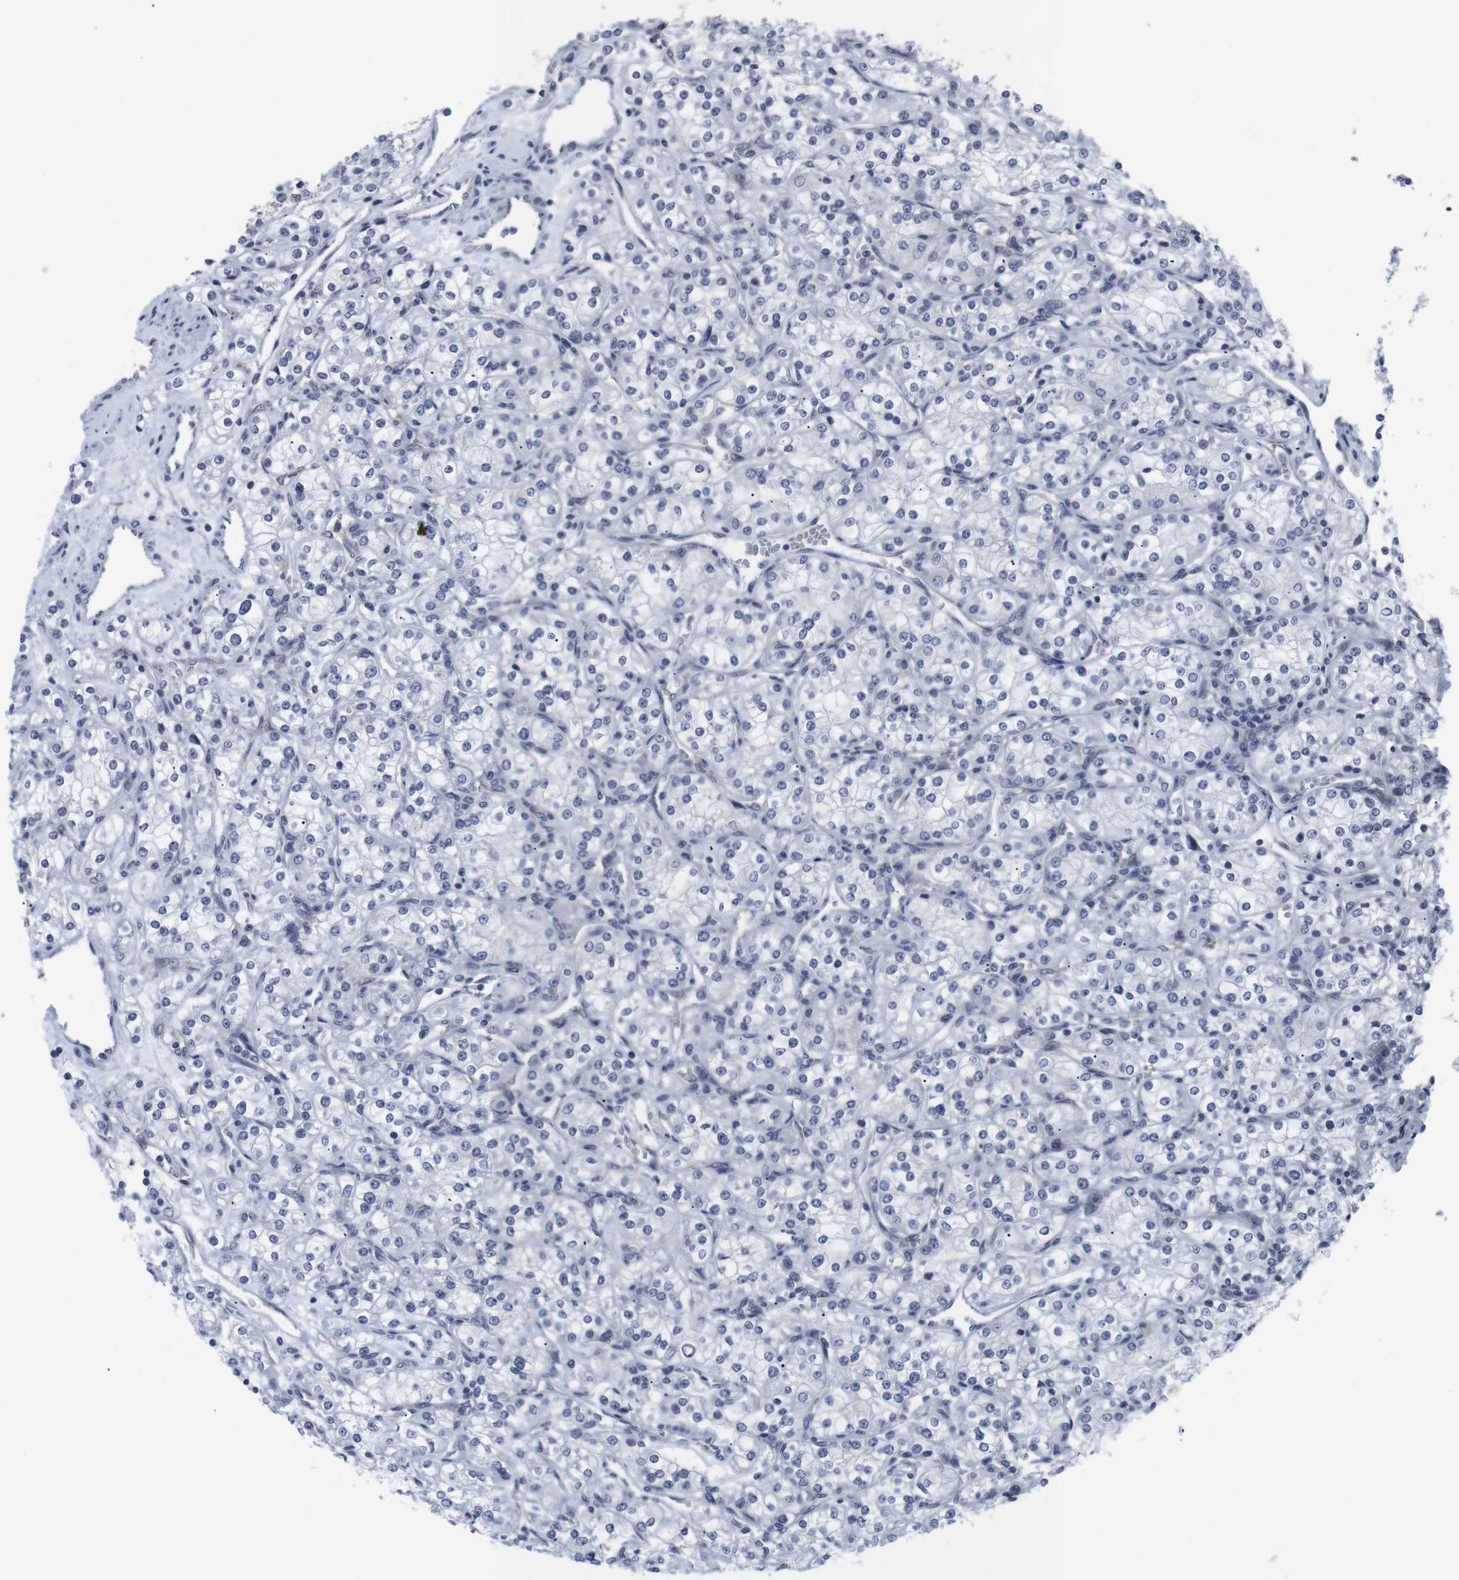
{"staining": {"intensity": "negative", "quantity": "none", "location": "none"}, "tissue": "renal cancer", "cell_type": "Tumor cells", "image_type": "cancer", "snomed": [{"axis": "morphology", "description": "Adenocarcinoma, NOS"}, {"axis": "topography", "description": "Kidney"}], "caption": "Immunohistochemical staining of human renal cancer (adenocarcinoma) exhibits no significant staining in tumor cells. (DAB IHC with hematoxylin counter stain).", "gene": "GEMIN2", "patient": {"sex": "male", "age": 77}}